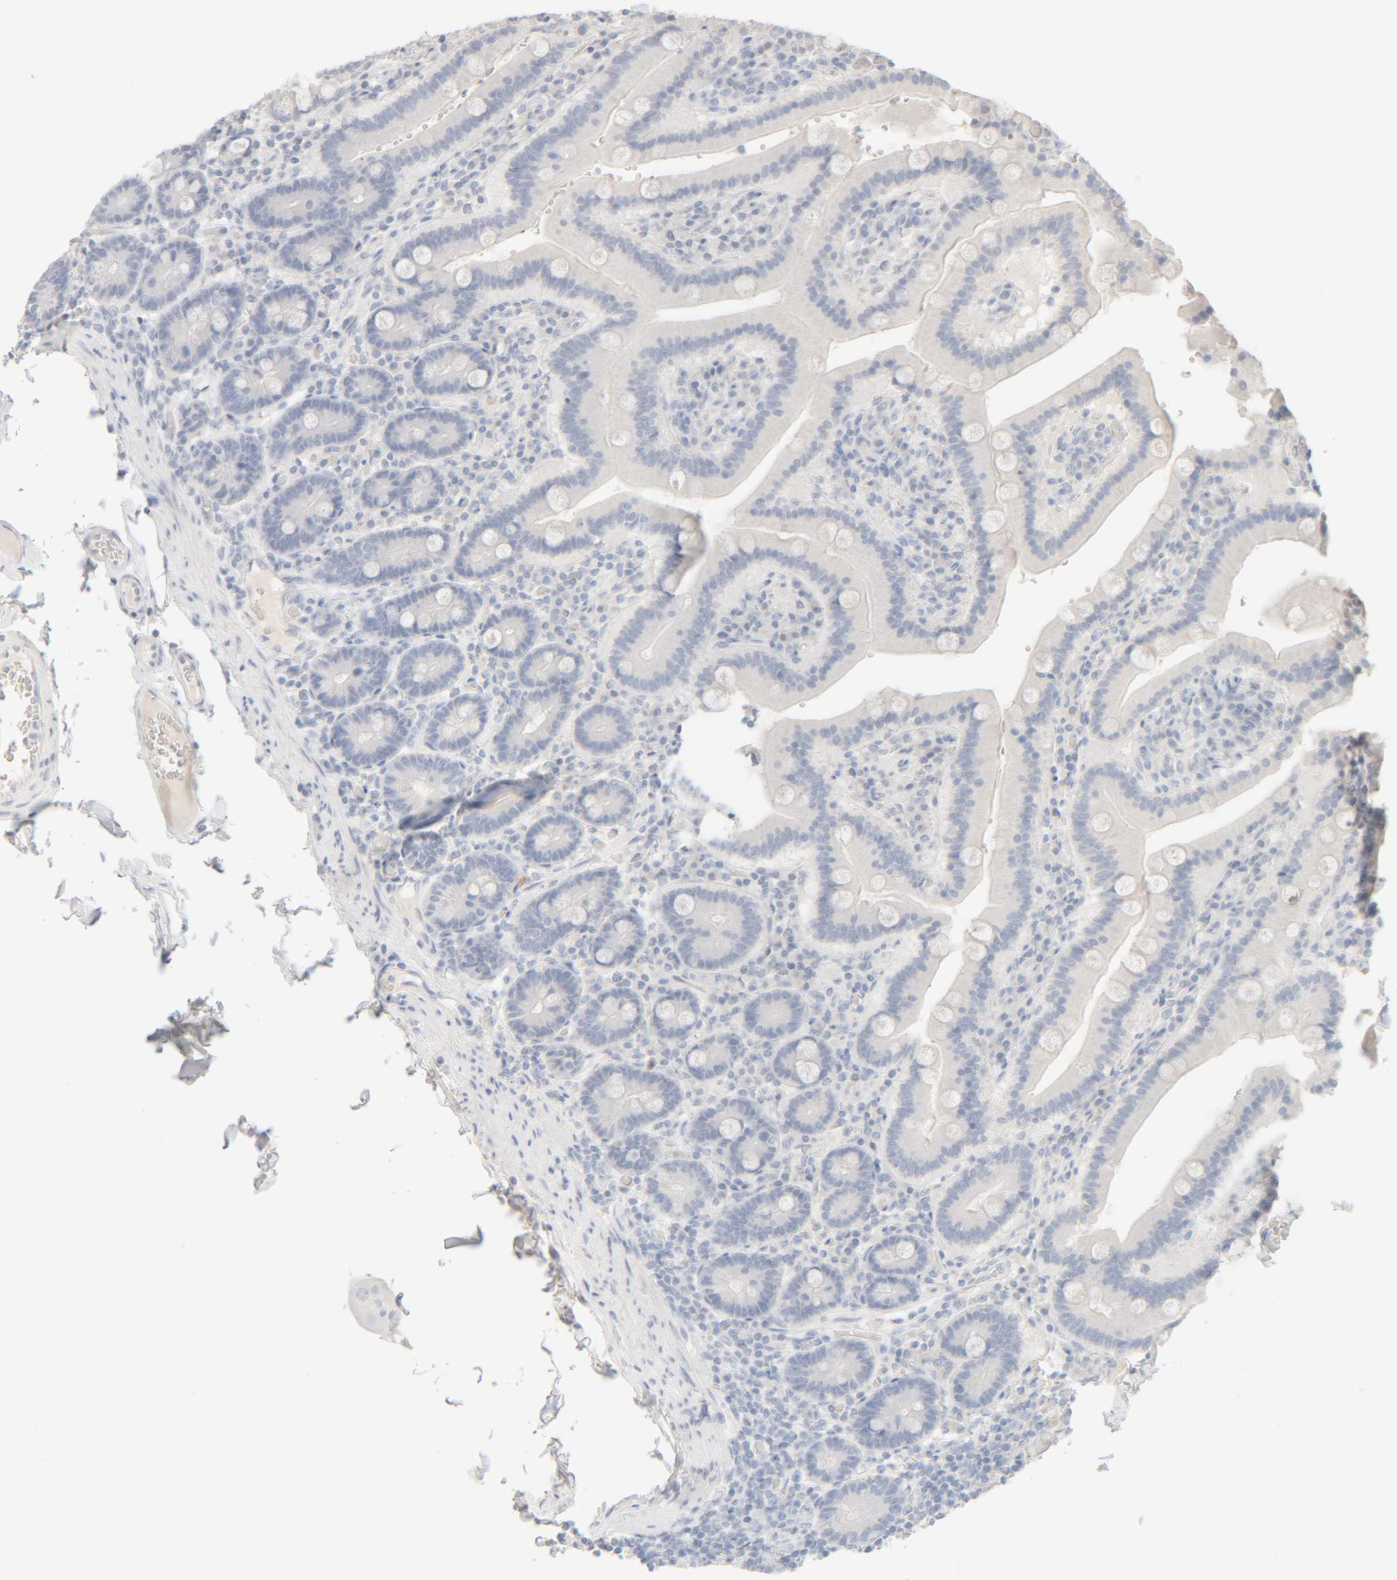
{"staining": {"intensity": "negative", "quantity": "none", "location": "none"}, "tissue": "duodenum", "cell_type": "Glandular cells", "image_type": "normal", "snomed": [{"axis": "morphology", "description": "Normal tissue, NOS"}, {"axis": "topography", "description": "Duodenum"}], "caption": "This image is of normal duodenum stained with immunohistochemistry (IHC) to label a protein in brown with the nuclei are counter-stained blue. There is no expression in glandular cells.", "gene": "RIDA", "patient": {"sex": "female", "age": 62}}